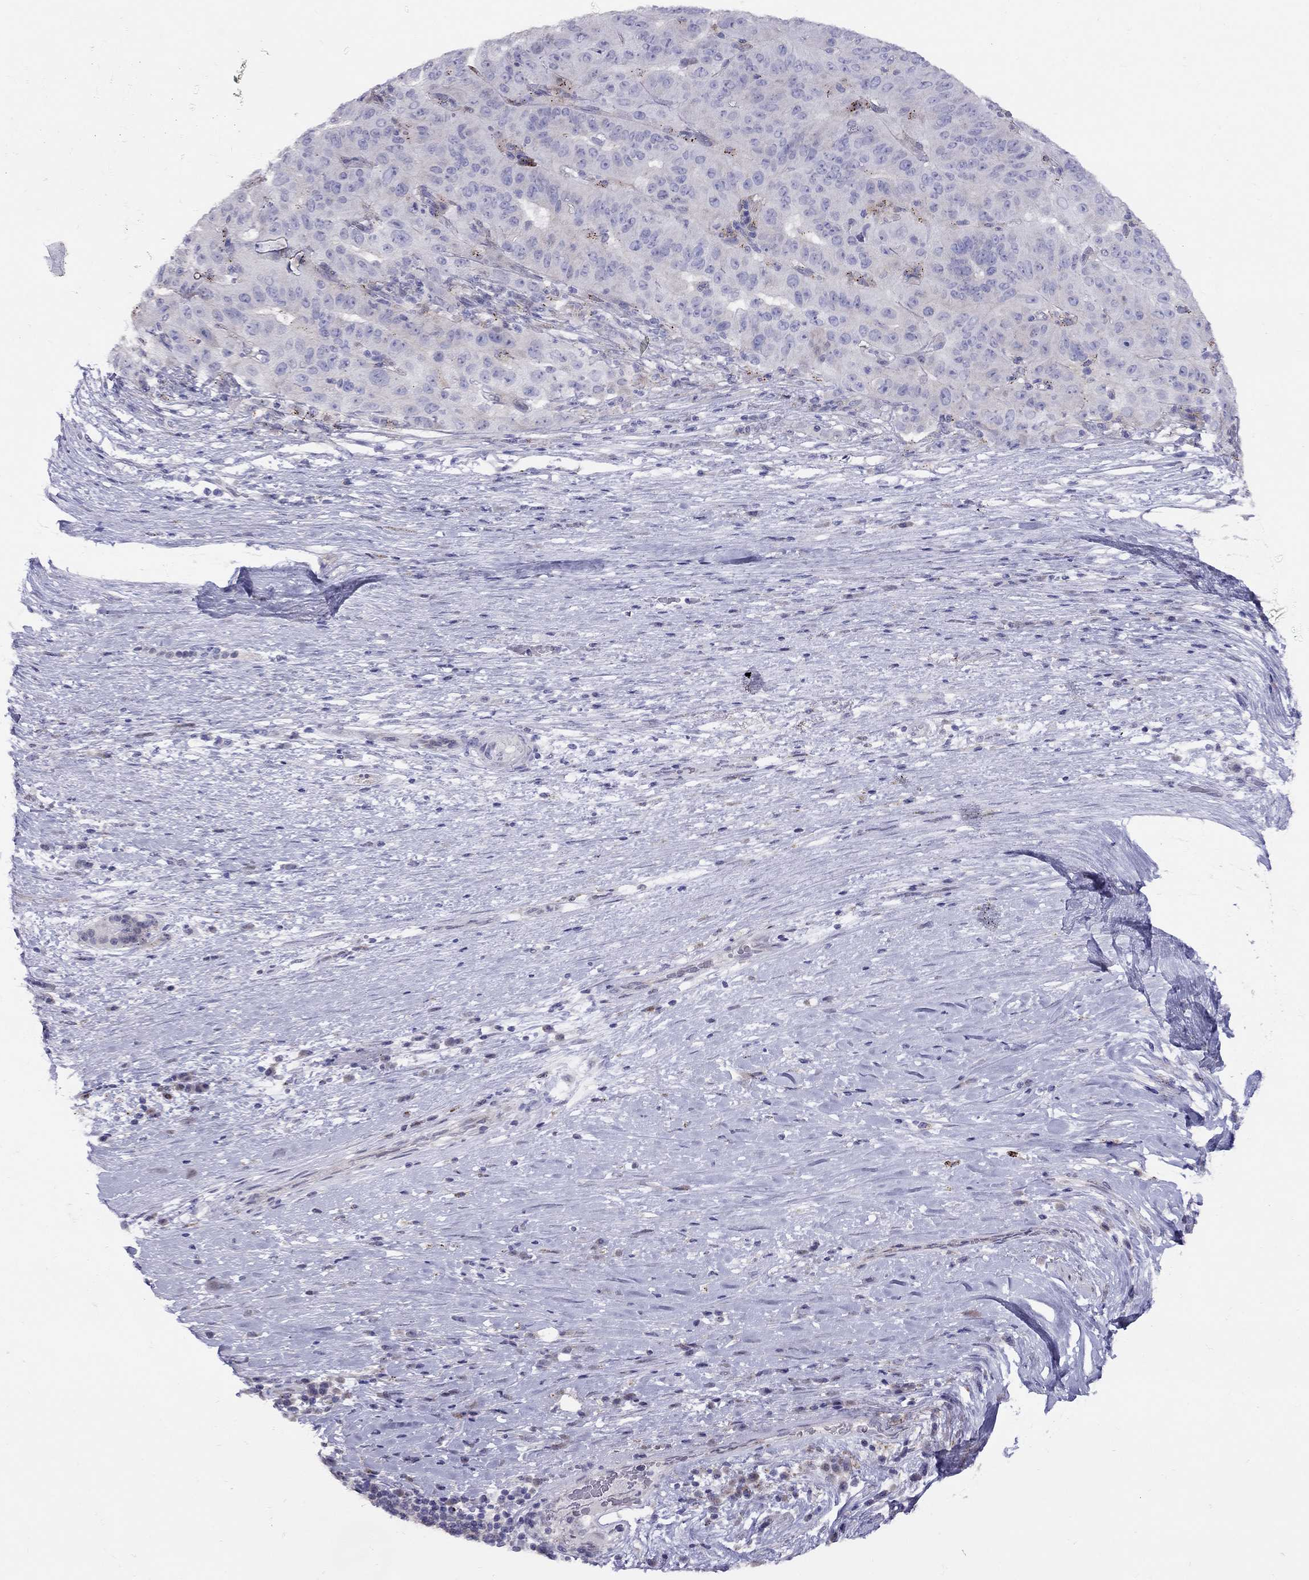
{"staining": {"intensity": "negative", "quantity": "none", "location": "none"}, "tissue": "pancreatic cancer", "cell_type": "Tumor cells", "image_type": "cancer", "snomed": [{"axis": "morphology", "description": "Adenocarcinoma, NOS"}, {"axis": "topography", "description": "Pancreas"}], "caption": "Photomicrograph shows no significant protein staining in tumor cells of pancreatic cancer.", "gene": "MAGEB4", "patient": {"sex": "male", "age": 63}}